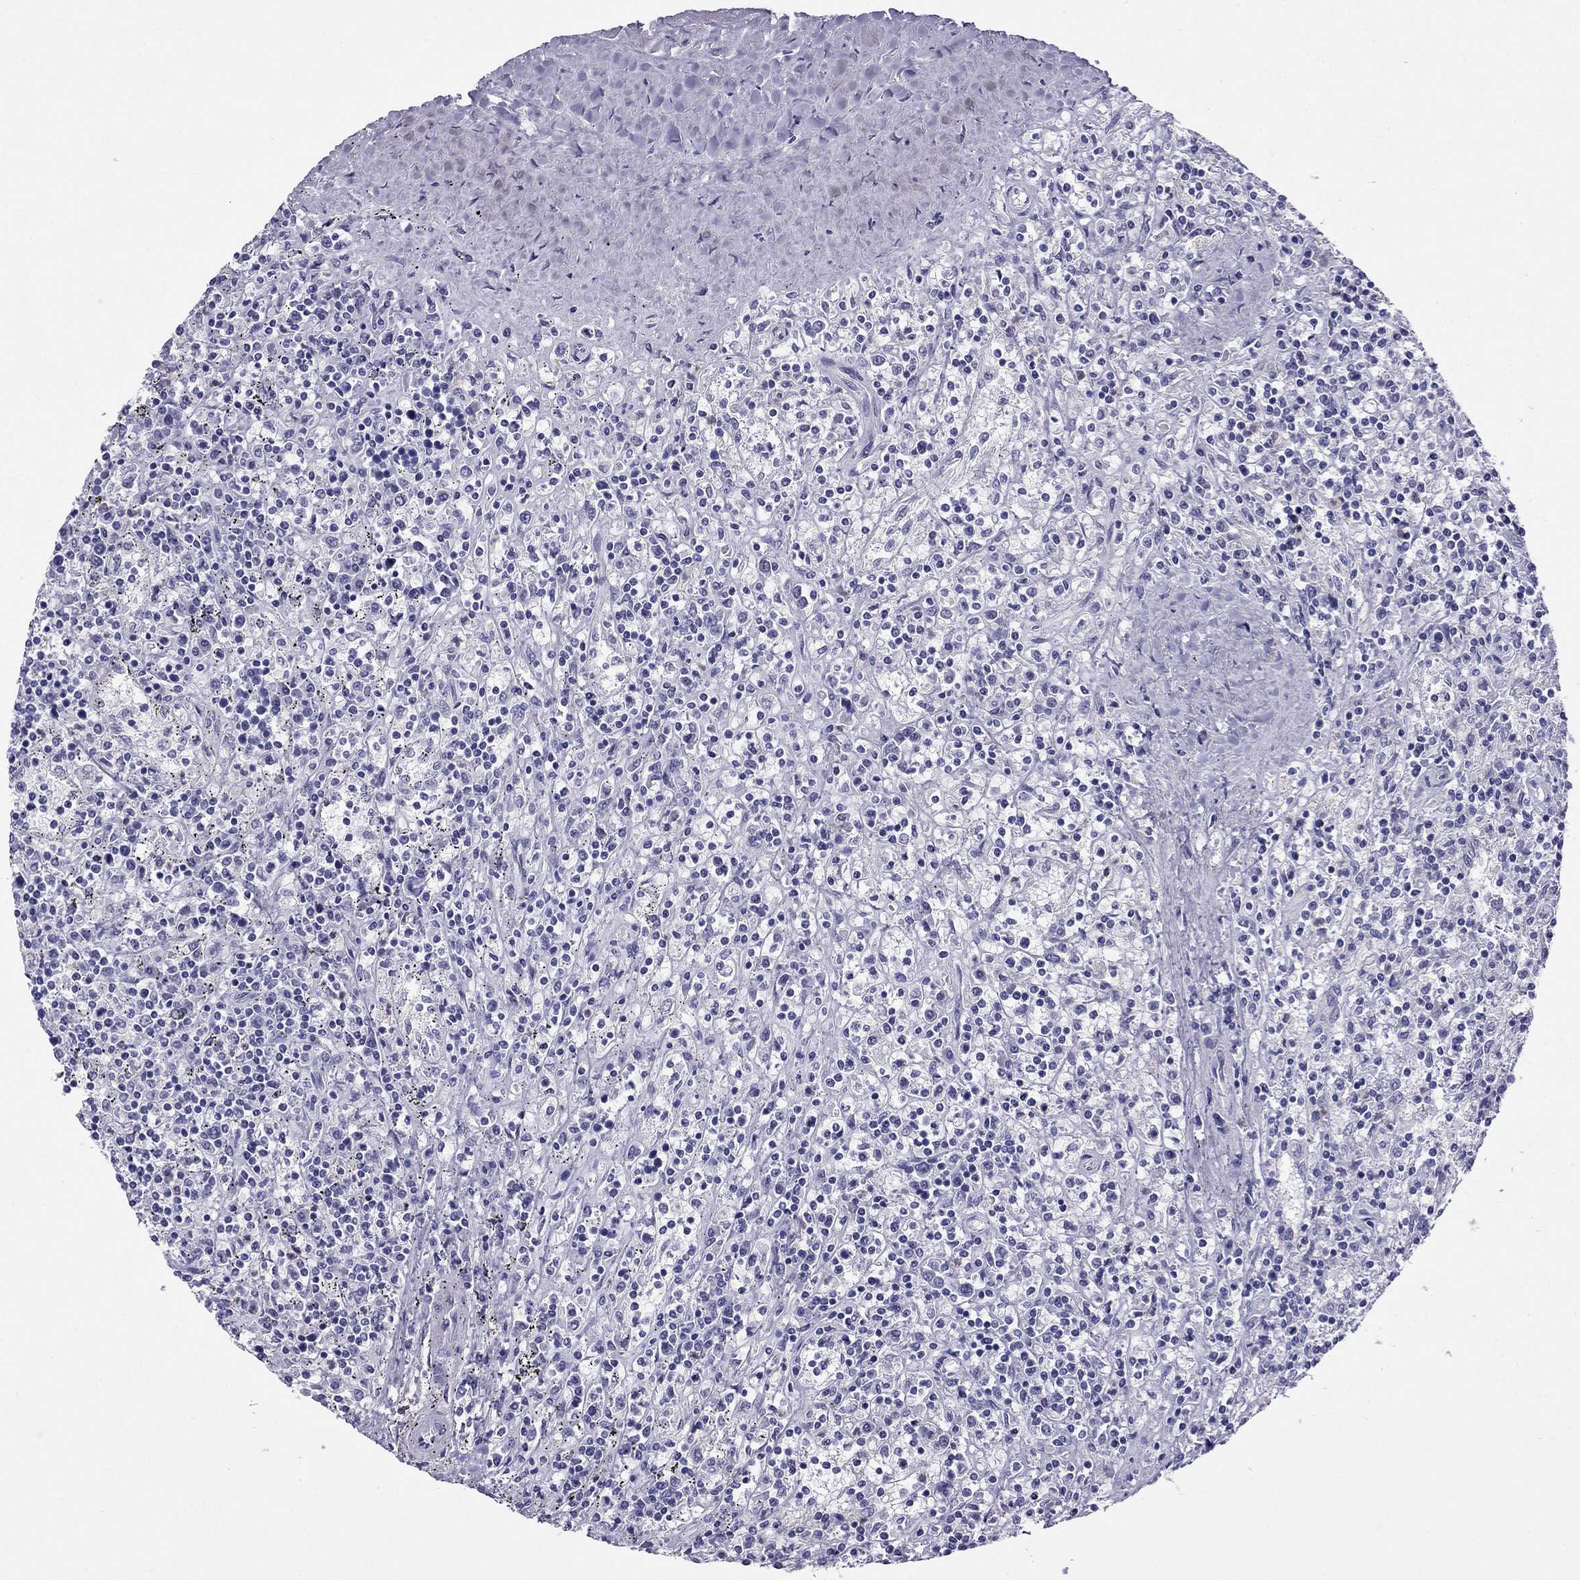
{"staining": {"intensity": "negative", "quantity": "none", "location": "none"}, "tissue": "lymphoma", "cell_type": "Tumor cells", "image_type": "cancer", "snomed": [{"axis": "morphology", "description": "Malignant lymphoma, non-Hodgkin's type, Low grade"}, {"axis": "topography", "description": "Spleen"}], "caption": "Protein analysis of low-grade malignant lymphoma, non-Hodgkin's type reveals no significant positivity in tumor cells.", "gene": "CROCC2", "patient": {"sex": "male", "age": 62}}